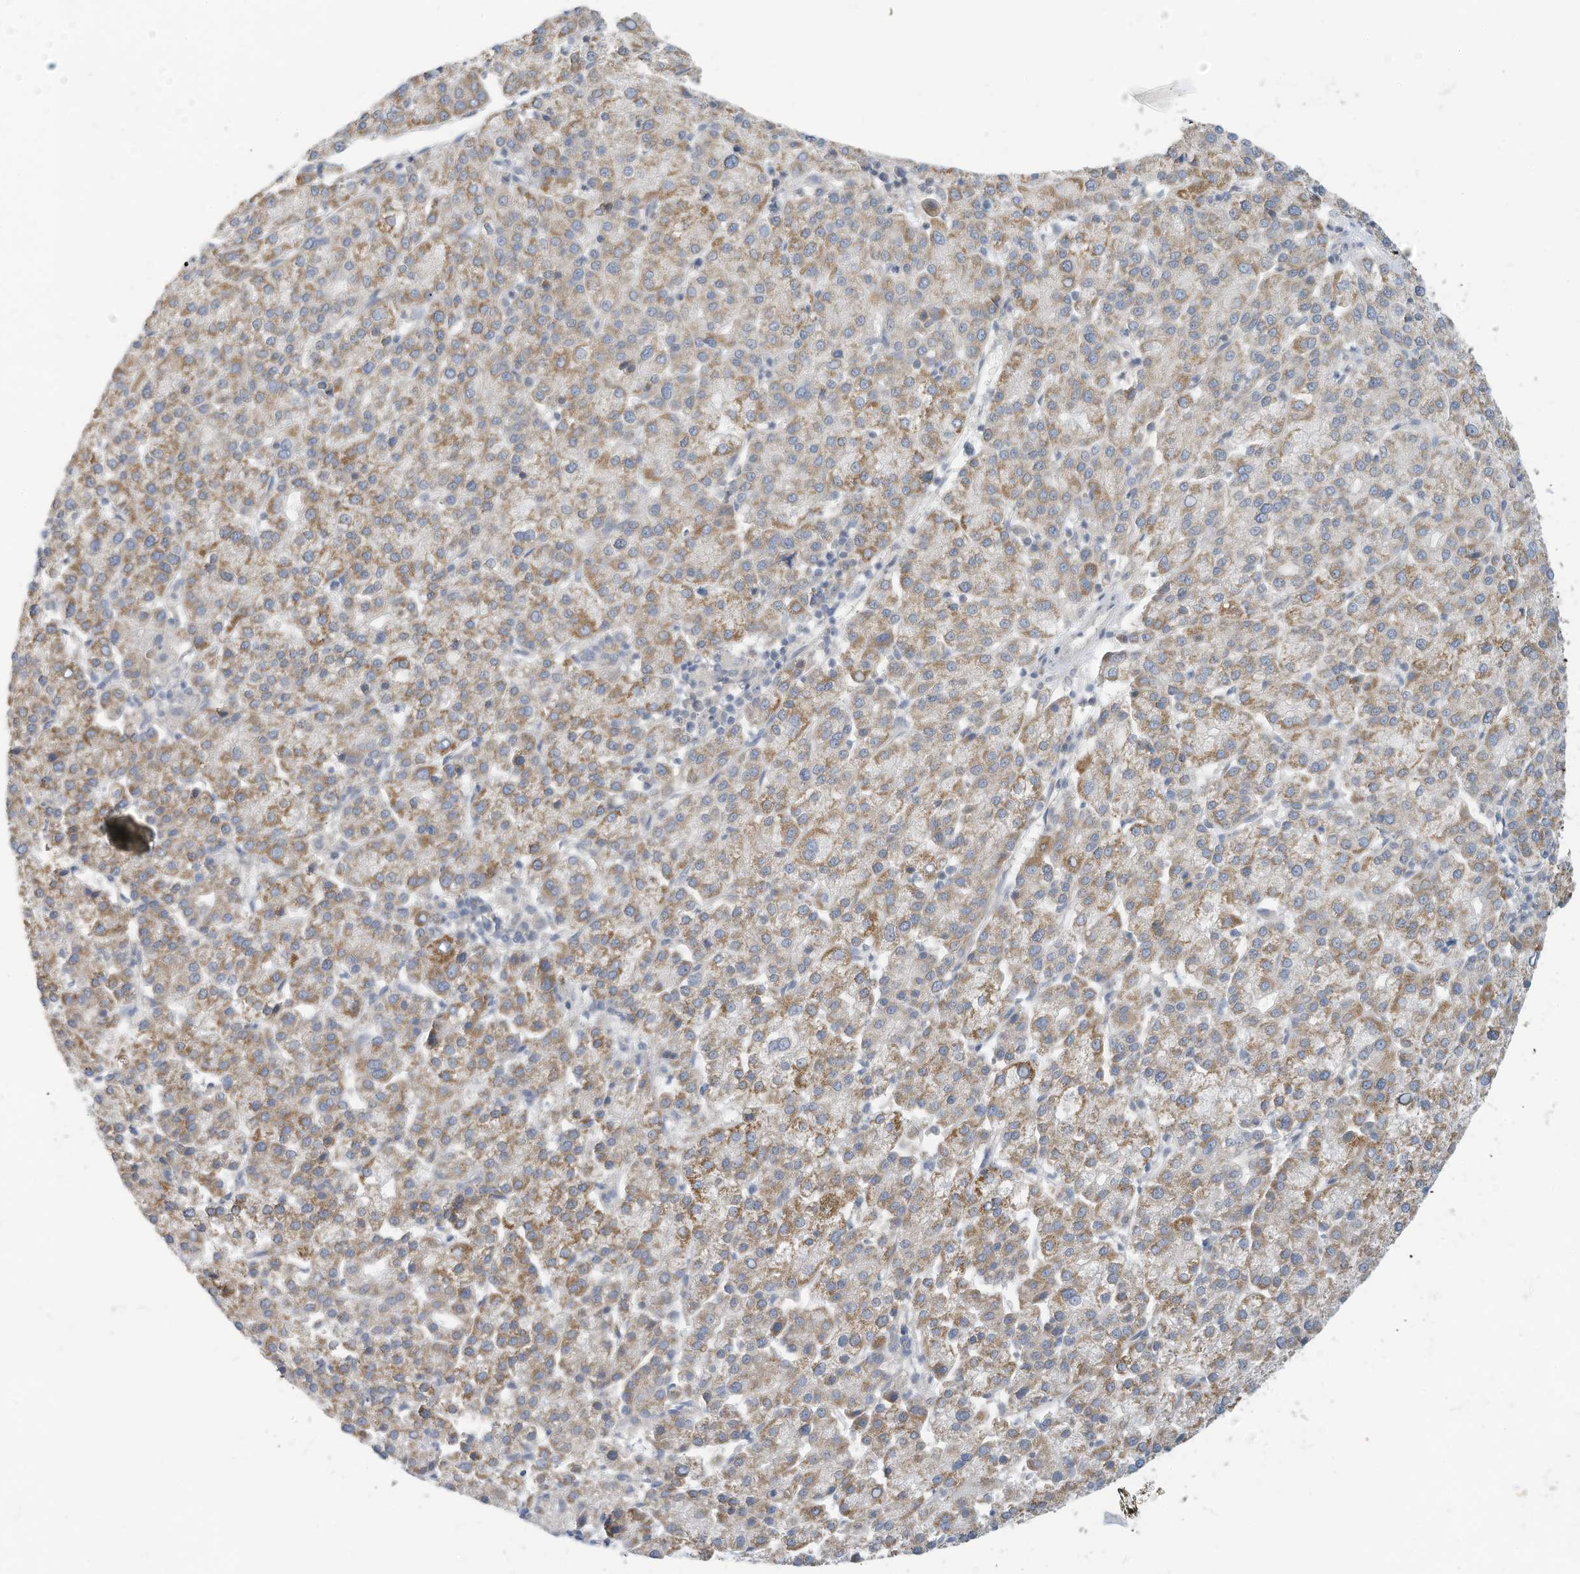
{"staining": {"intensity": "moderate", "quantity": ">75%", "location": "cytoplasmic/membranous"}, "tissue": "liver cancer", "cell_type": "Tumor cells", "image_type": "cancer", "snomed": [{"axis": "morphology", "description": "Carcinoma, Hepatocellular, NOS"}, {"axis": "topography", "description": "Liver"}], "caption": "Brown immunohistochemical staining in human hepatocellular carcinoma (liver) displays moderate cytoplasmic/membranous staining in approximately >75% of tumor cells. (IHC, brightfield microscopy, high magnification).", "gene": "SCGB1D2", "patient": {"sex": "female", "age": 58}}